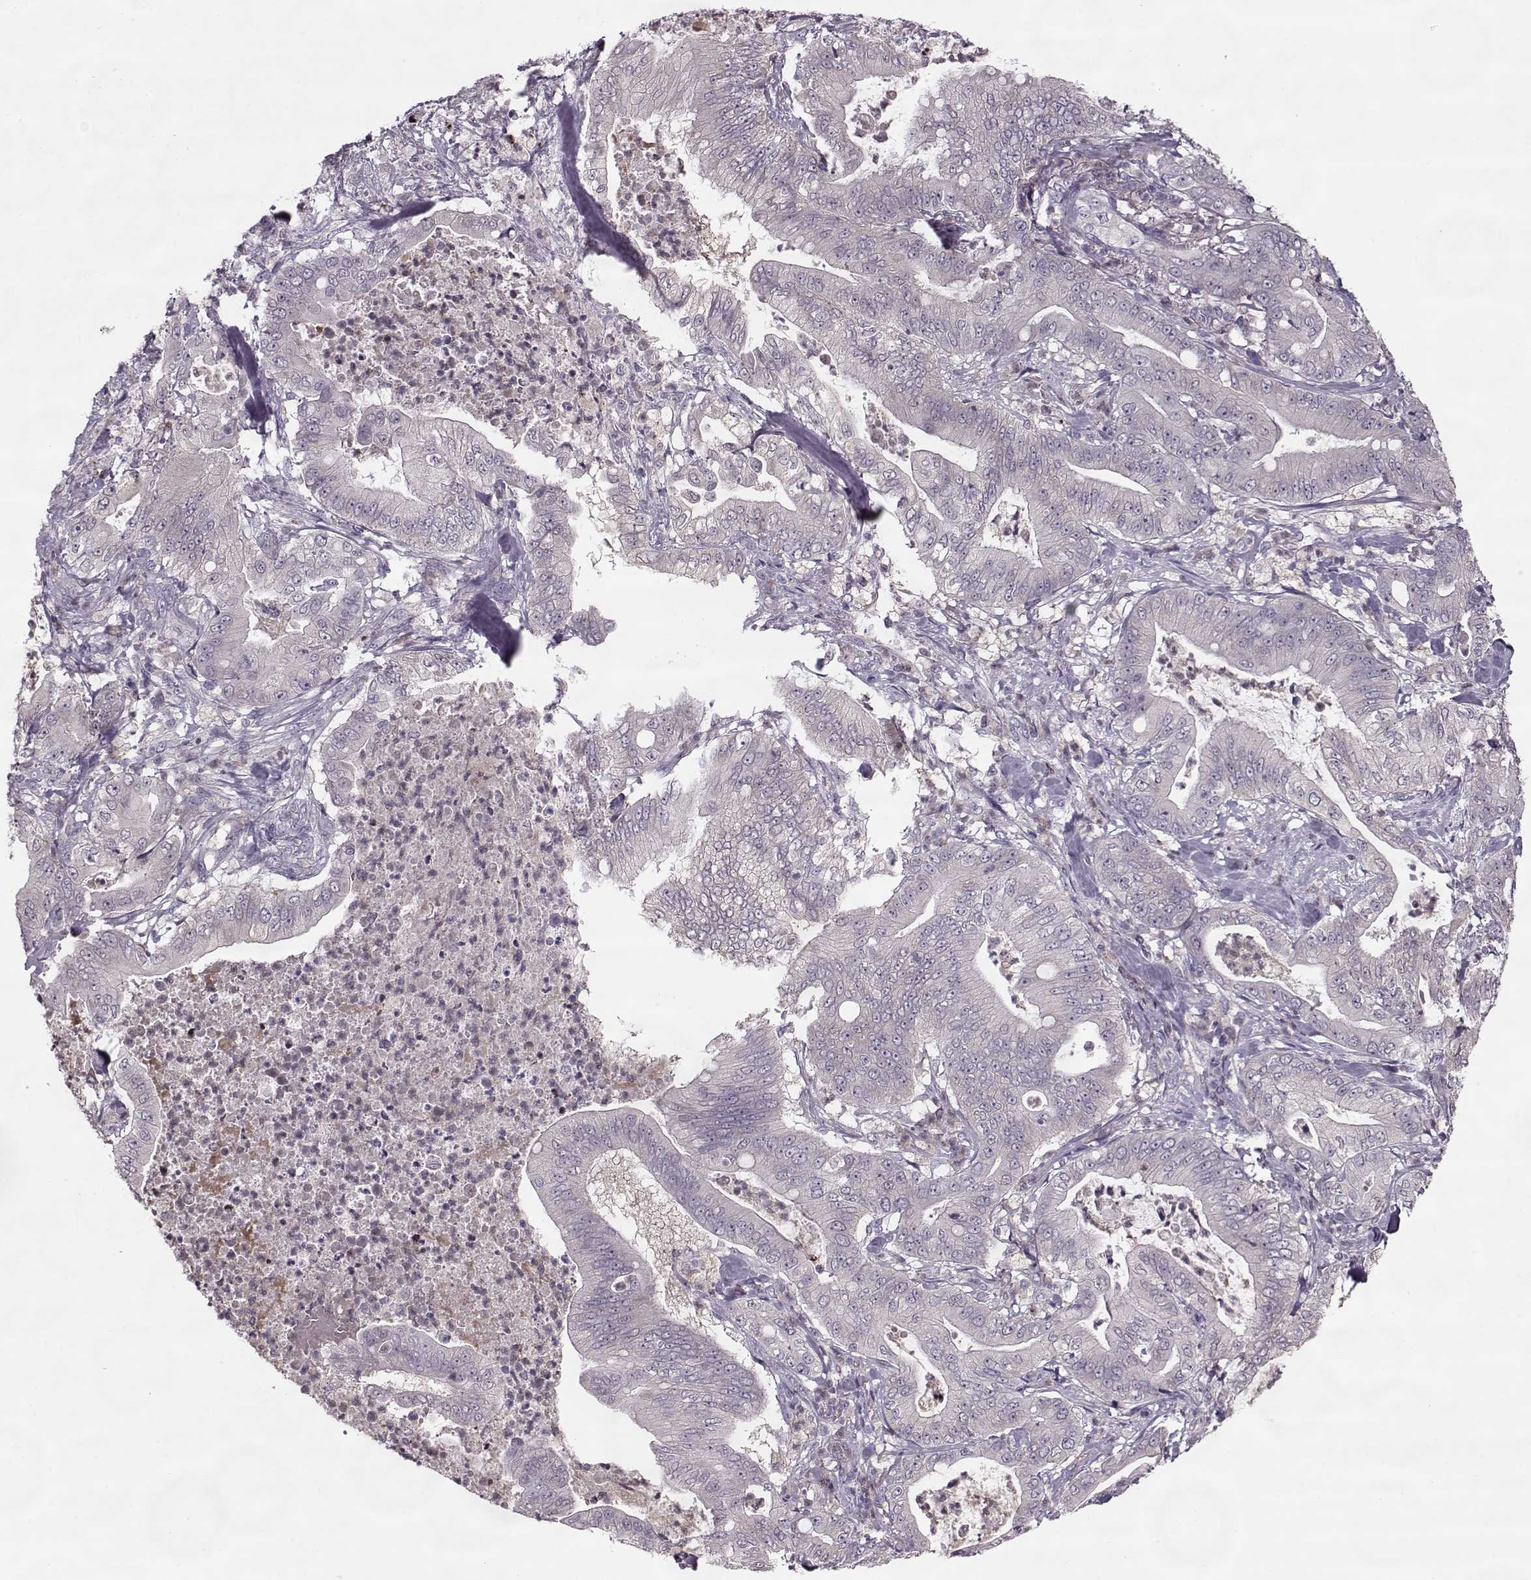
{"staining": {"intensity": "negative", "quantity": "none", "location": "none"}, "tissue": "pancreatic cancer", "cell_type": "Tumor cells", "image_type": "cancer", "snomed": [{"axis": "morphology", "description": "Adenocarcinoma, NOS"}, {"axis": "topography", "description": "Pancreas"}], "caption": "This is an immunohistochemistry histopathology image of adenocarcinoma (pancreatic). There is no staining in tumor cells.", "gene": "ACOT11", "patient": {"sex": "male", "age": 71}}